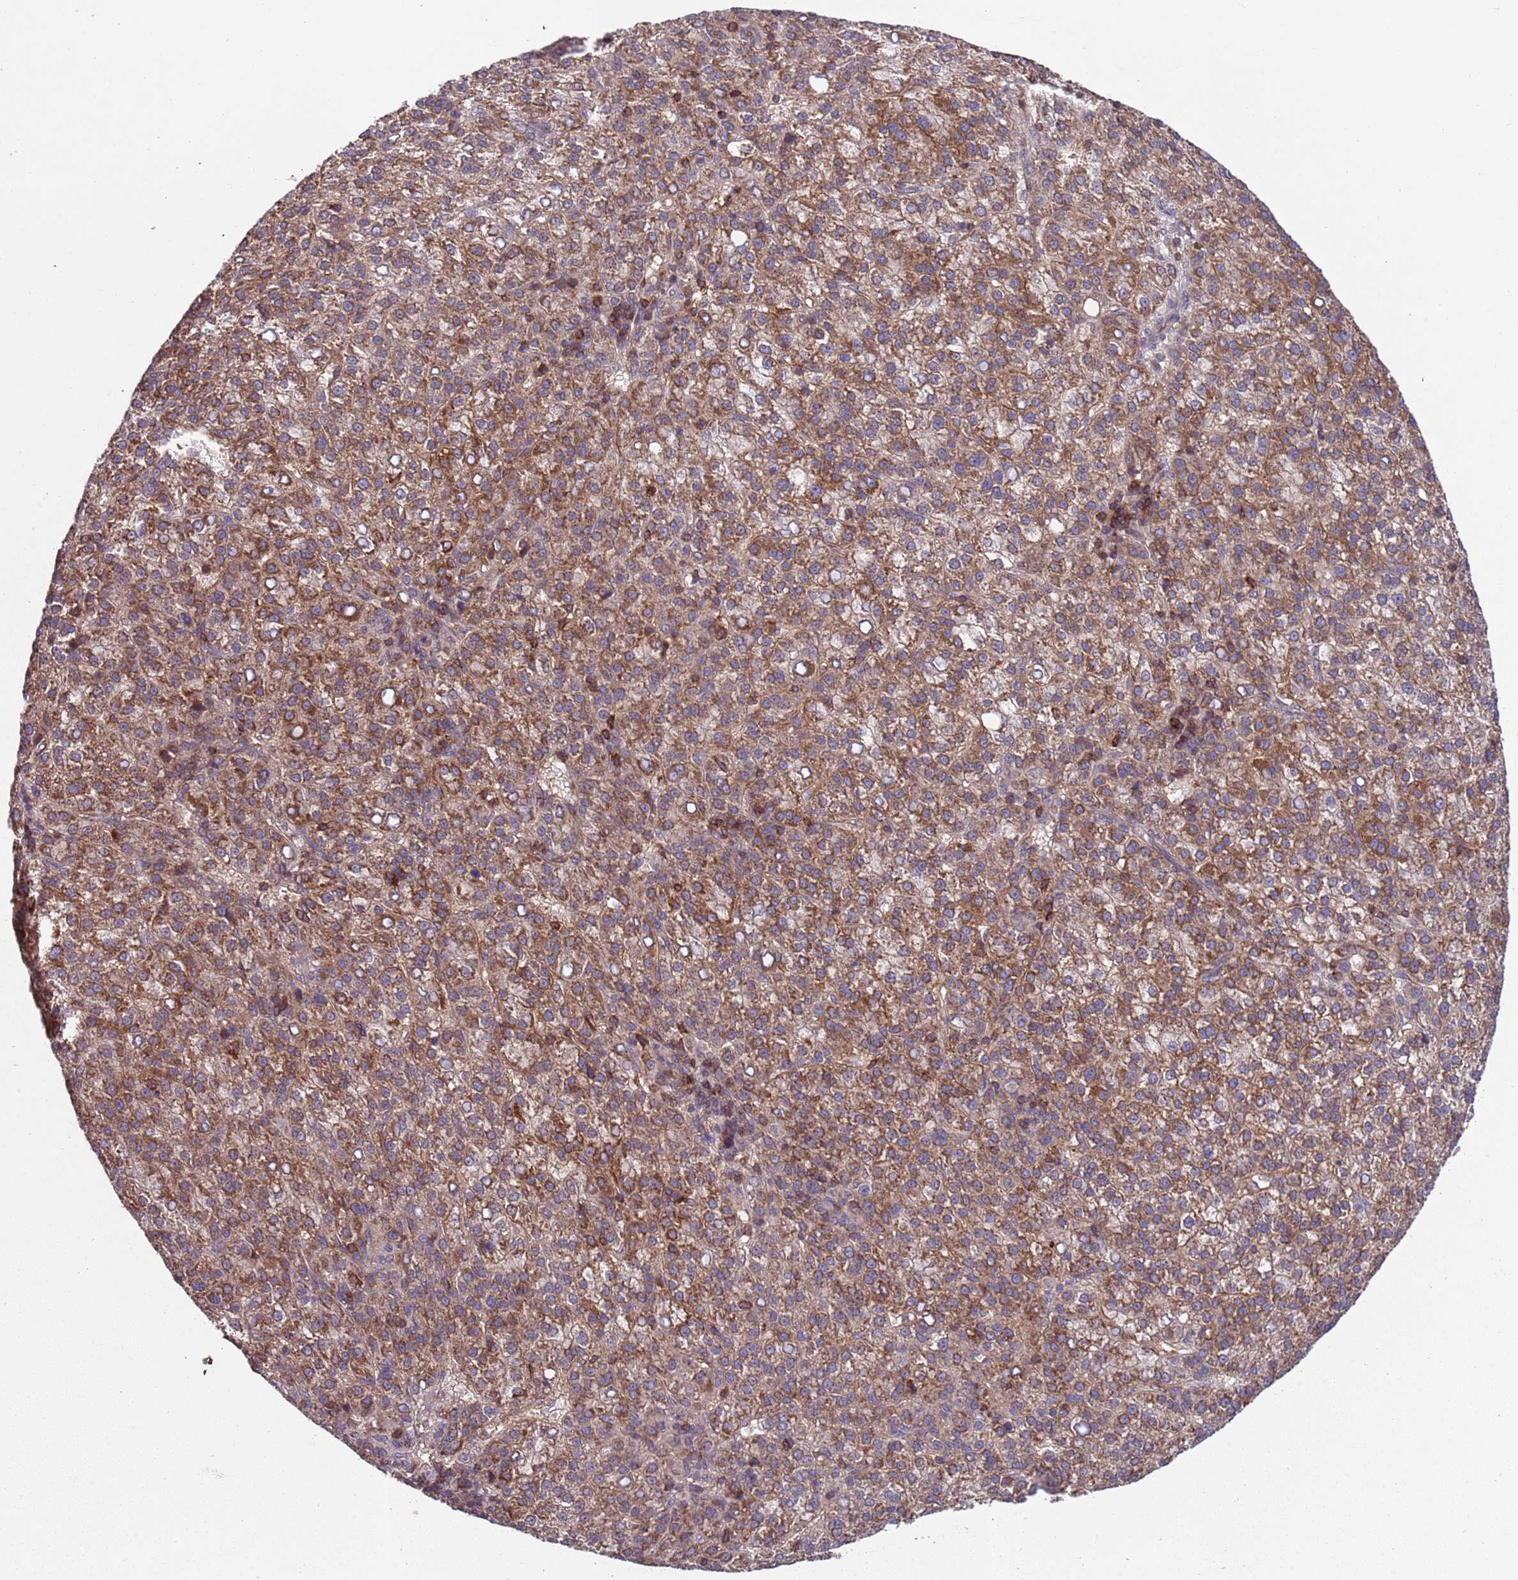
{"staining": {"intensity": "moderate", "quantity": ">75%", "location": "cytoplasmic/membranous"}, "tissue": "liver cancer", "cell_type": "Tumor cells", "image_type": "cancer", "snomed": [{"axis": "morphology", "description": "Carcinoma, Hepatocellular, NOS"}, {"axis": "topography", "description": "Liver"}], "caption": "A brown stain highlights moderate cytoplasmic/membranous expression of a protein in liver cancer (hepatocellular carcinoma) tumor cells.", "gene": "ACAD8", "patient": {"sex": "female", "age": 58}}